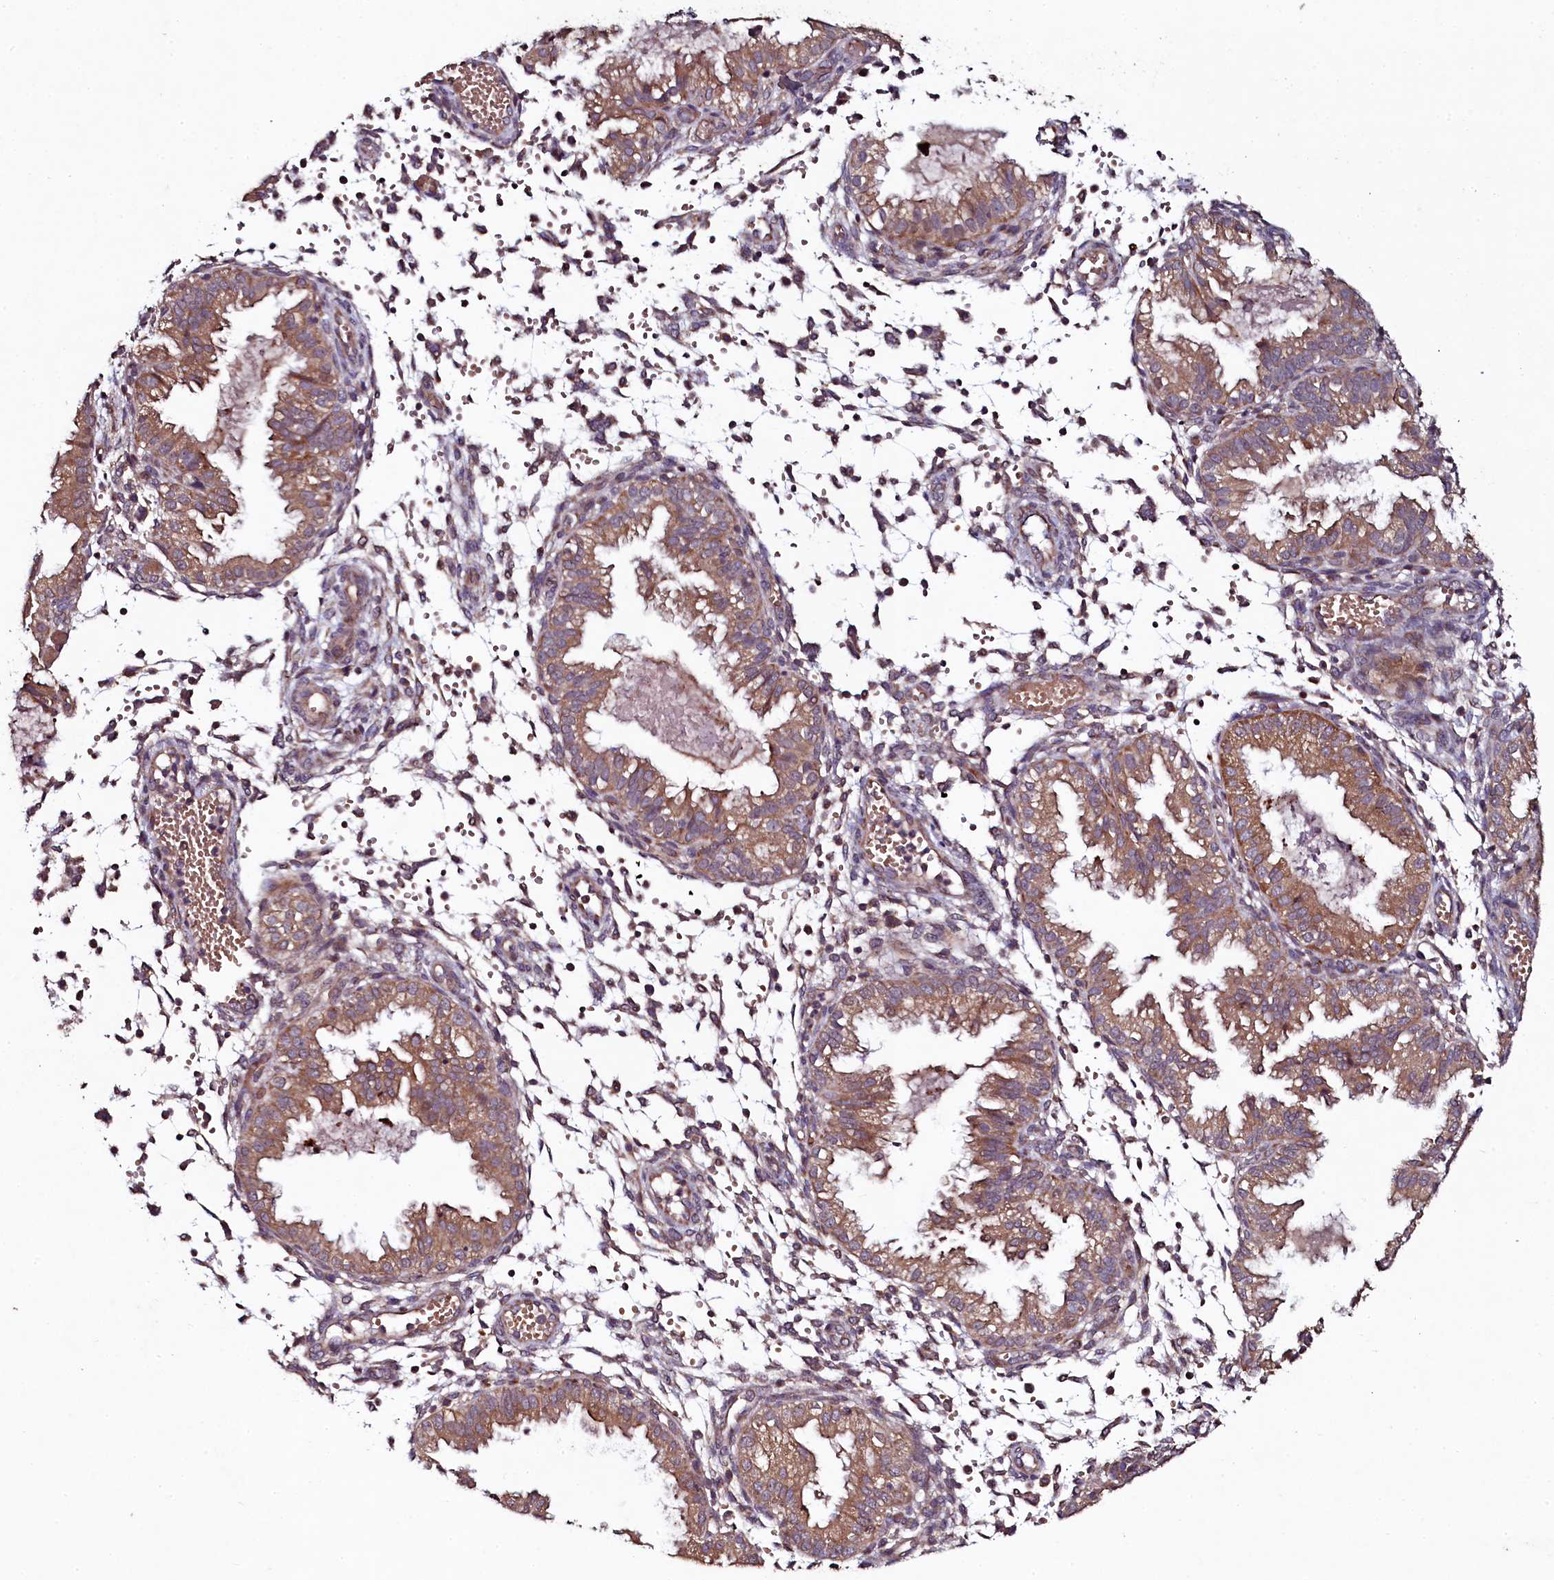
{"staining": {"intensity": "moderate", "quantity": "<25%", "location": "cytoplasmic/membranous"}, "tissue": "endometrium", "cell_type": "Cells in endometrial stroma", "image_type": "normal", "snomed": [{"axis": "morphology", "description": "Normal tissue, NOS"}, {"axis": "topography", "description": "Endometrium"}], "caption": "Cells in endometrial stroma reveal low levels of moderate cytoplasmic/membranous staining in approximately <25% of cells in normal human endometrium. (Stains: DAB (3,3'-diaminobenzidine) in brown, nuclei in blue, Microscopy: brightfield microscopy at high magnification).", "gene": "SEC24C", "patient": {"sex": "female", "age": 33}}